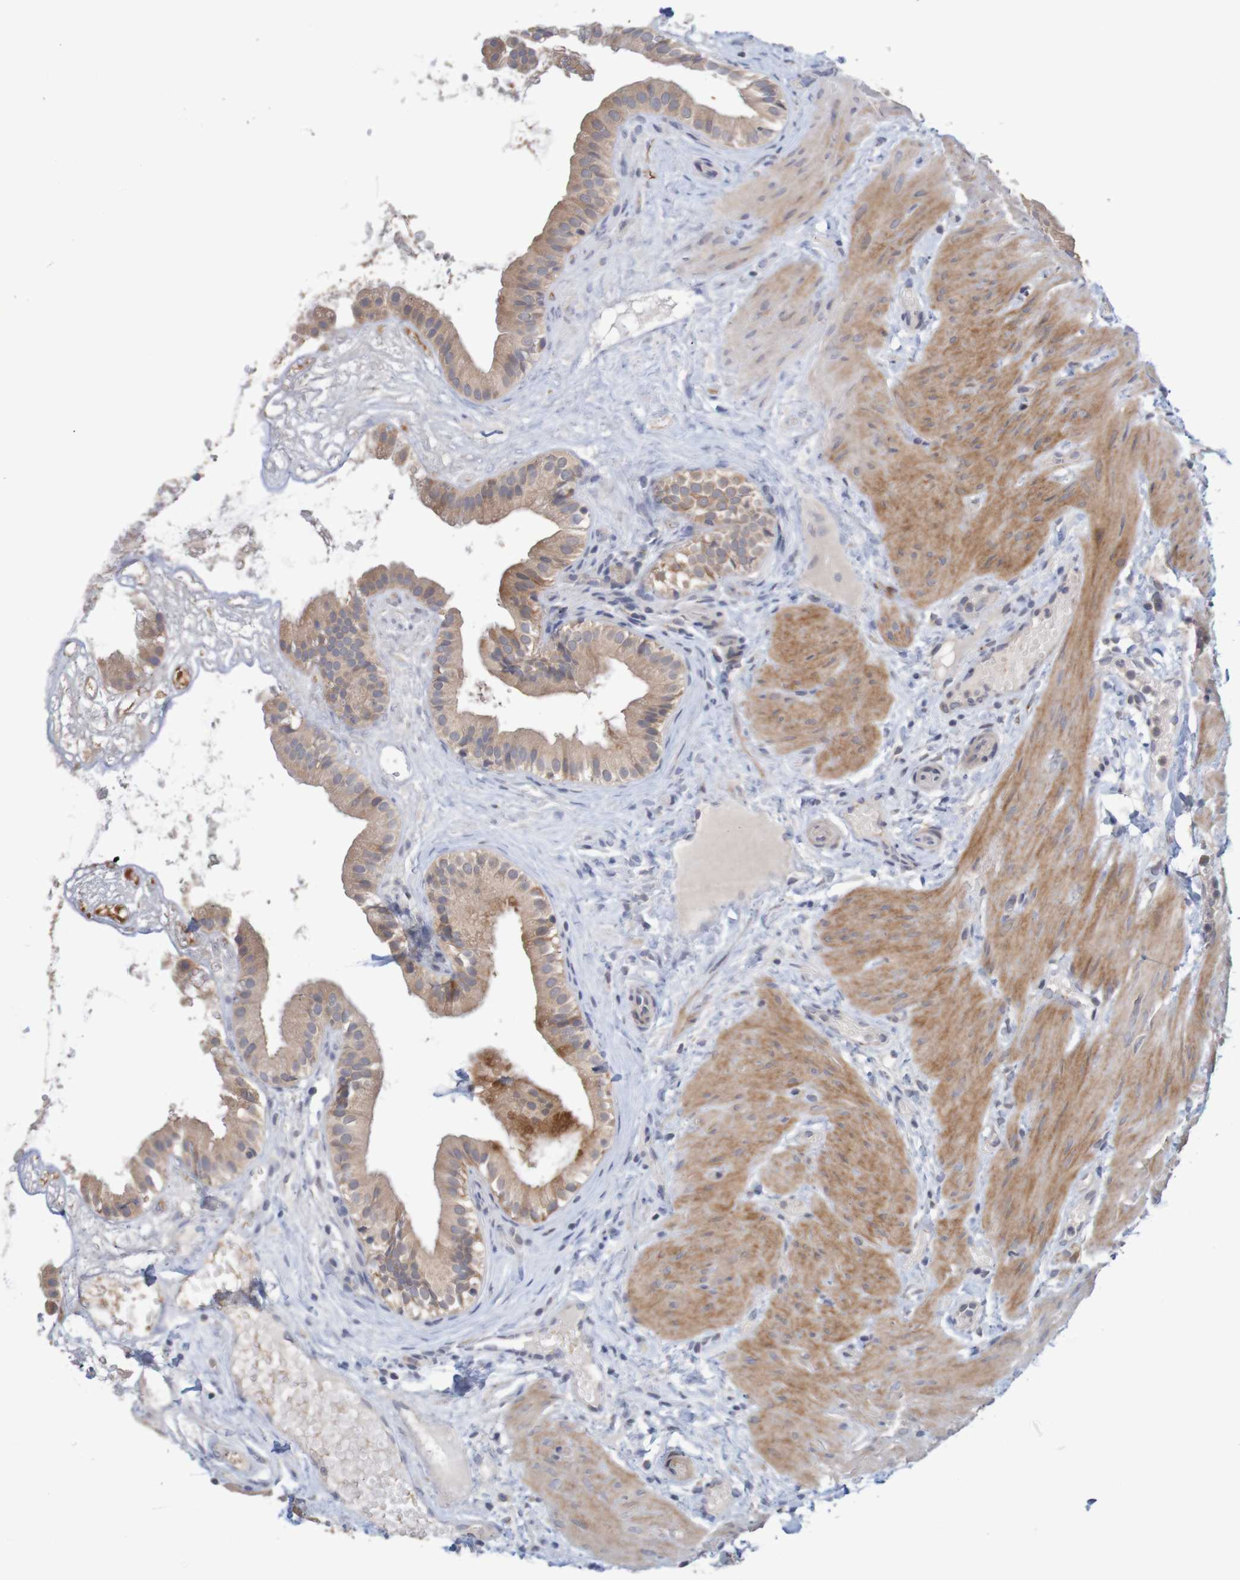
{"staining": {"intensity": "moderate", "quantity": ">75%", "location": "cytoplasmic/membranous"}, "tissue": "gallbladder", "cell_type": "Glandular cells", "image_type": "normal", "snomed": [{"axis": "morphology", "description": "Normal tissue, NOS"}, {"axis": "topography", "description": "Gallbladder"}], "caption": "Immunohistochemical staining of normal human gallbladder demonstrates medium levels of moderate cytoplasmic/membranous expression in about >75% of glandular cells.", "gene": "ANKK1", "patient": {"sex": "female", "age": 26}}